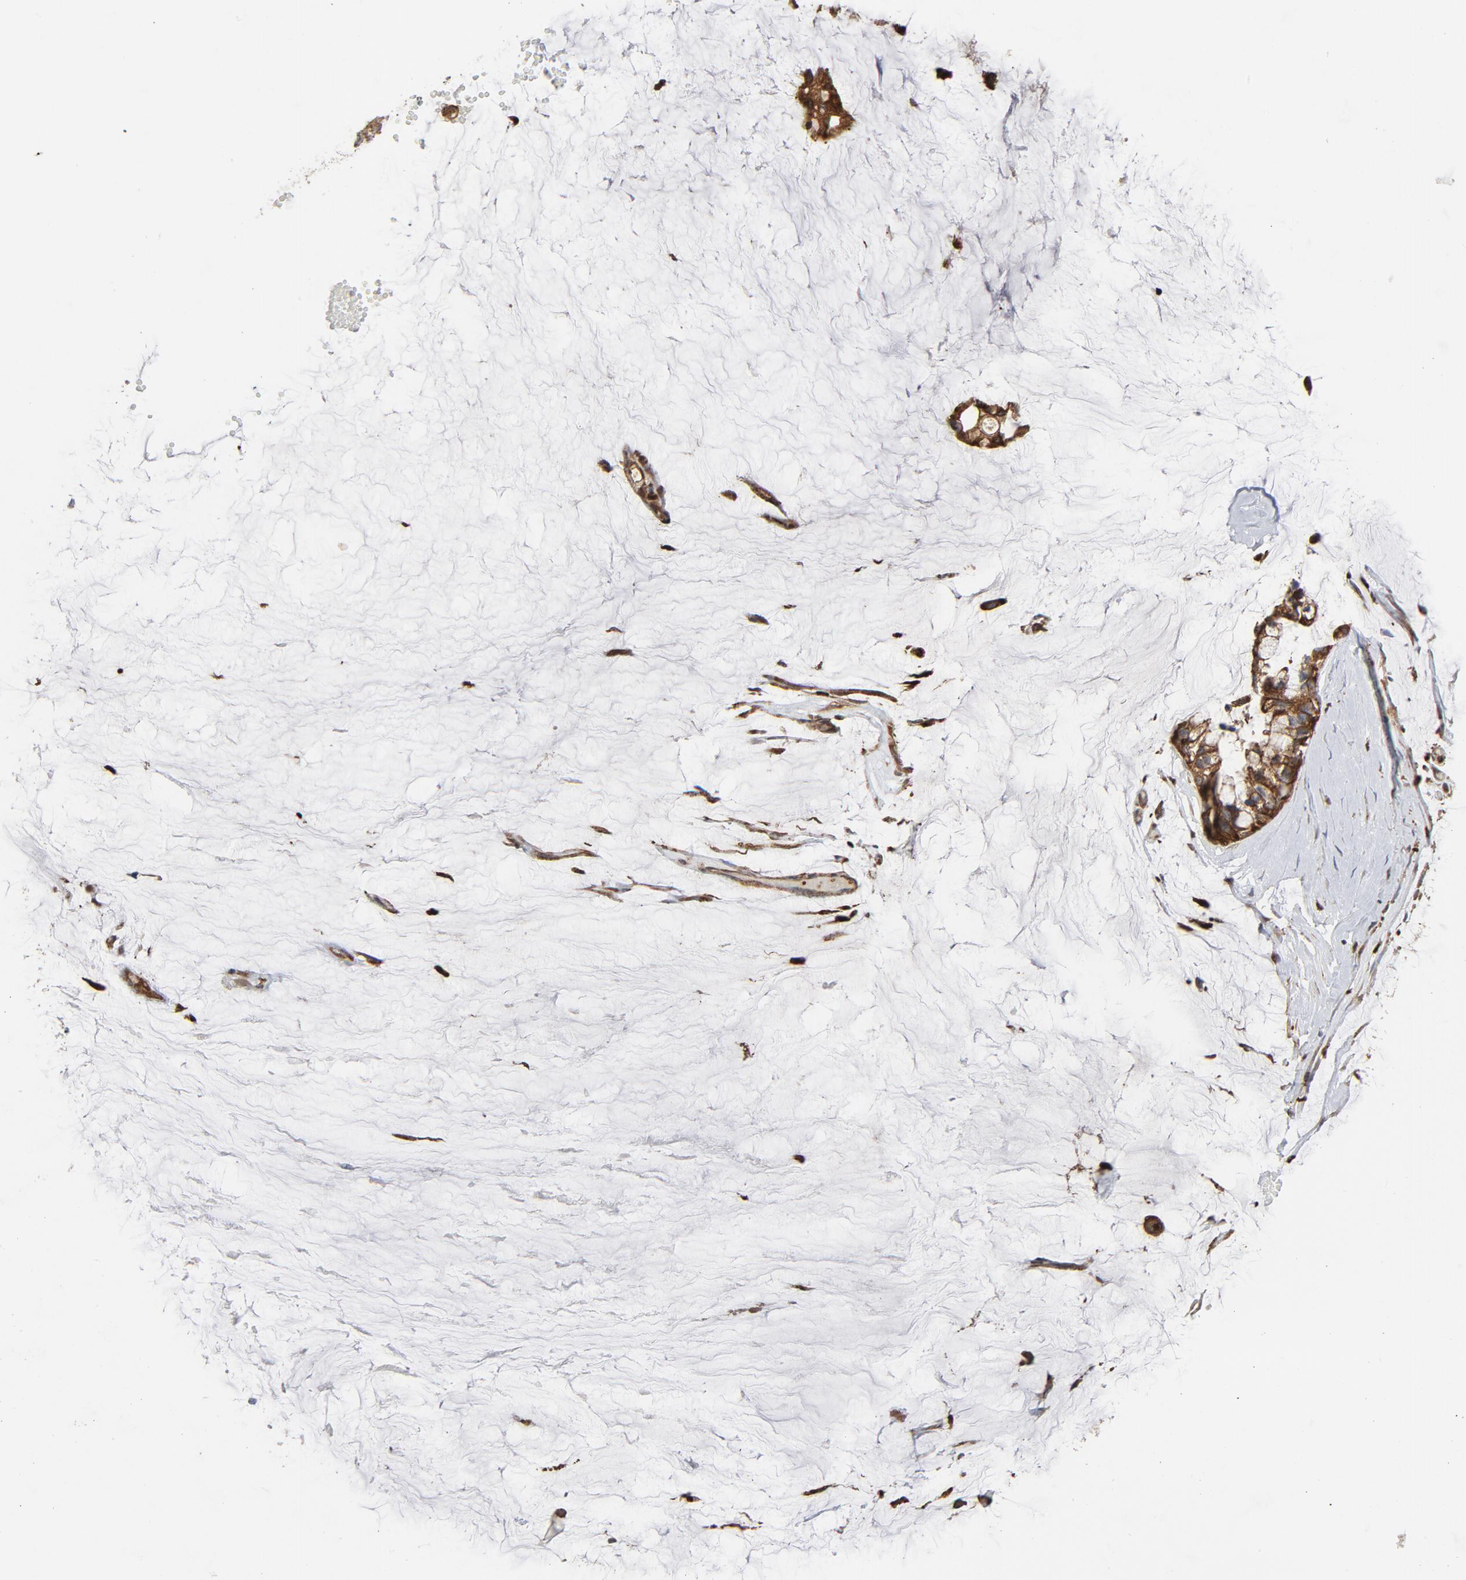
{"staining": {"intensity": "strong", "quantity": ">75%", "location": "cytoplasmic/membranous"}, "tissue": "ovarian cancer", "cell_type": "Tumor cells", "image_type": "cancer", "snomed": [{"axis": "morphology", "description": "Cystadenocarcinoma, mucinous, NOS"}, {"axis": "topography", "description": "Ovary"}], "caption": "The photomicrograph demonstrates a brown stain indicating the presence of a protein in the cytoplasmic/membranous of tumor cells in ovarian mucinous cystadenocarcinoma. The staining is performed using DAB brown chromogen to label protein expression. The nuclei are counter-stained blue using hematoxylin.", "gene": "YES1", "patient": {"sex": "female", "age": 39}}